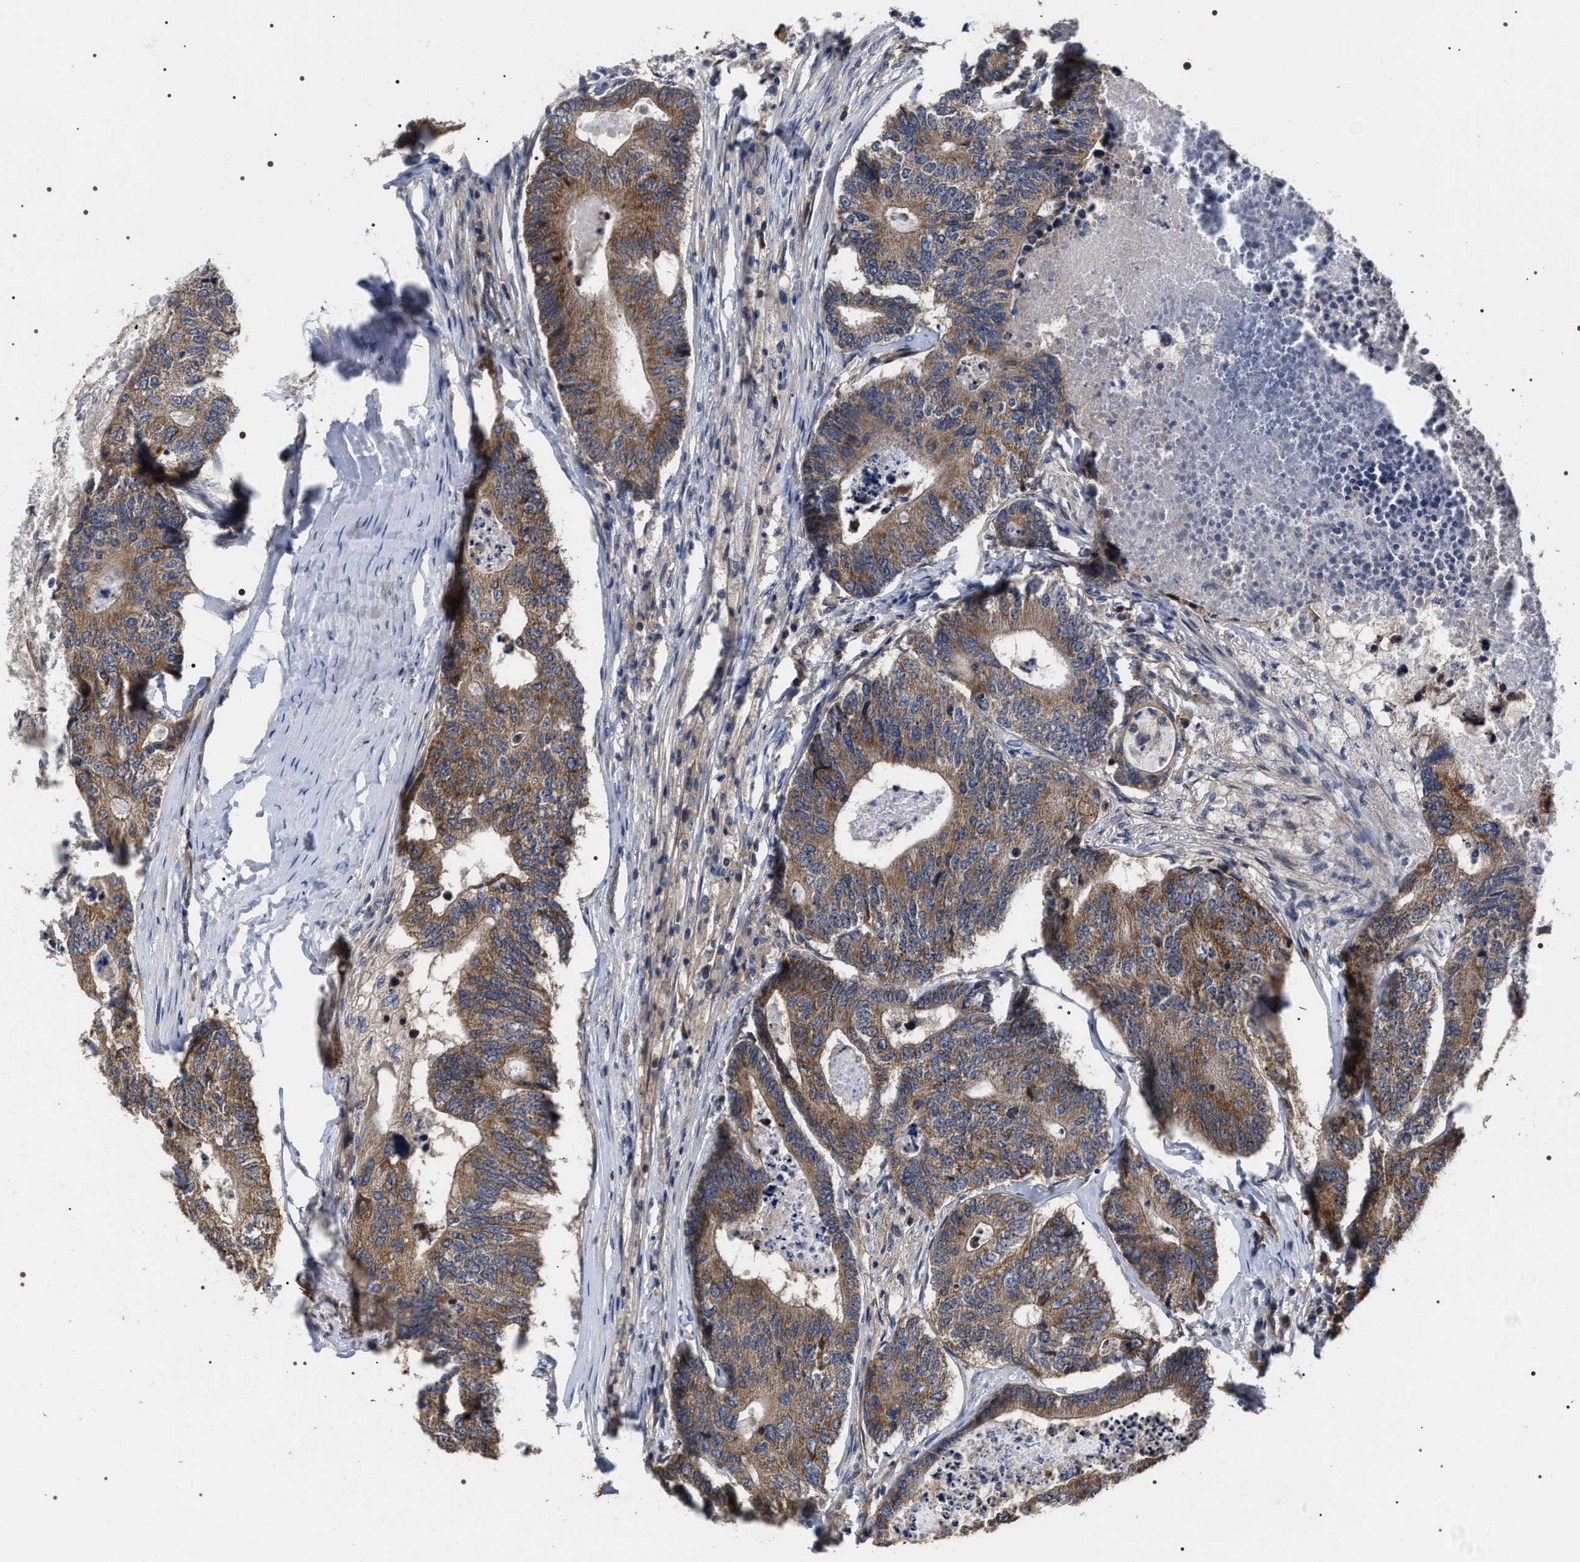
{"staining": {"intensity": "moderate", "quantity": ">75%", "location": "cytoplasmic/membranous"}, "tissue": "colorectal cancer", "cell_type": "Tumor cells", "image_type": "cancer", "snomed": [{"axis": "morphology", "description": "Adenocarcinoma, NOS"}, {"axis": "topography", "description": "Colon"}], "caption": "Moderate cytoplasmic/membranous positivity for a protein is identified in about >75% of tumor cells of colorectal cancer (adenocarcinoma) using immunohistochemistry.", "gene": "MIS18A", "patient": {"sex": "female", "age": 67}}